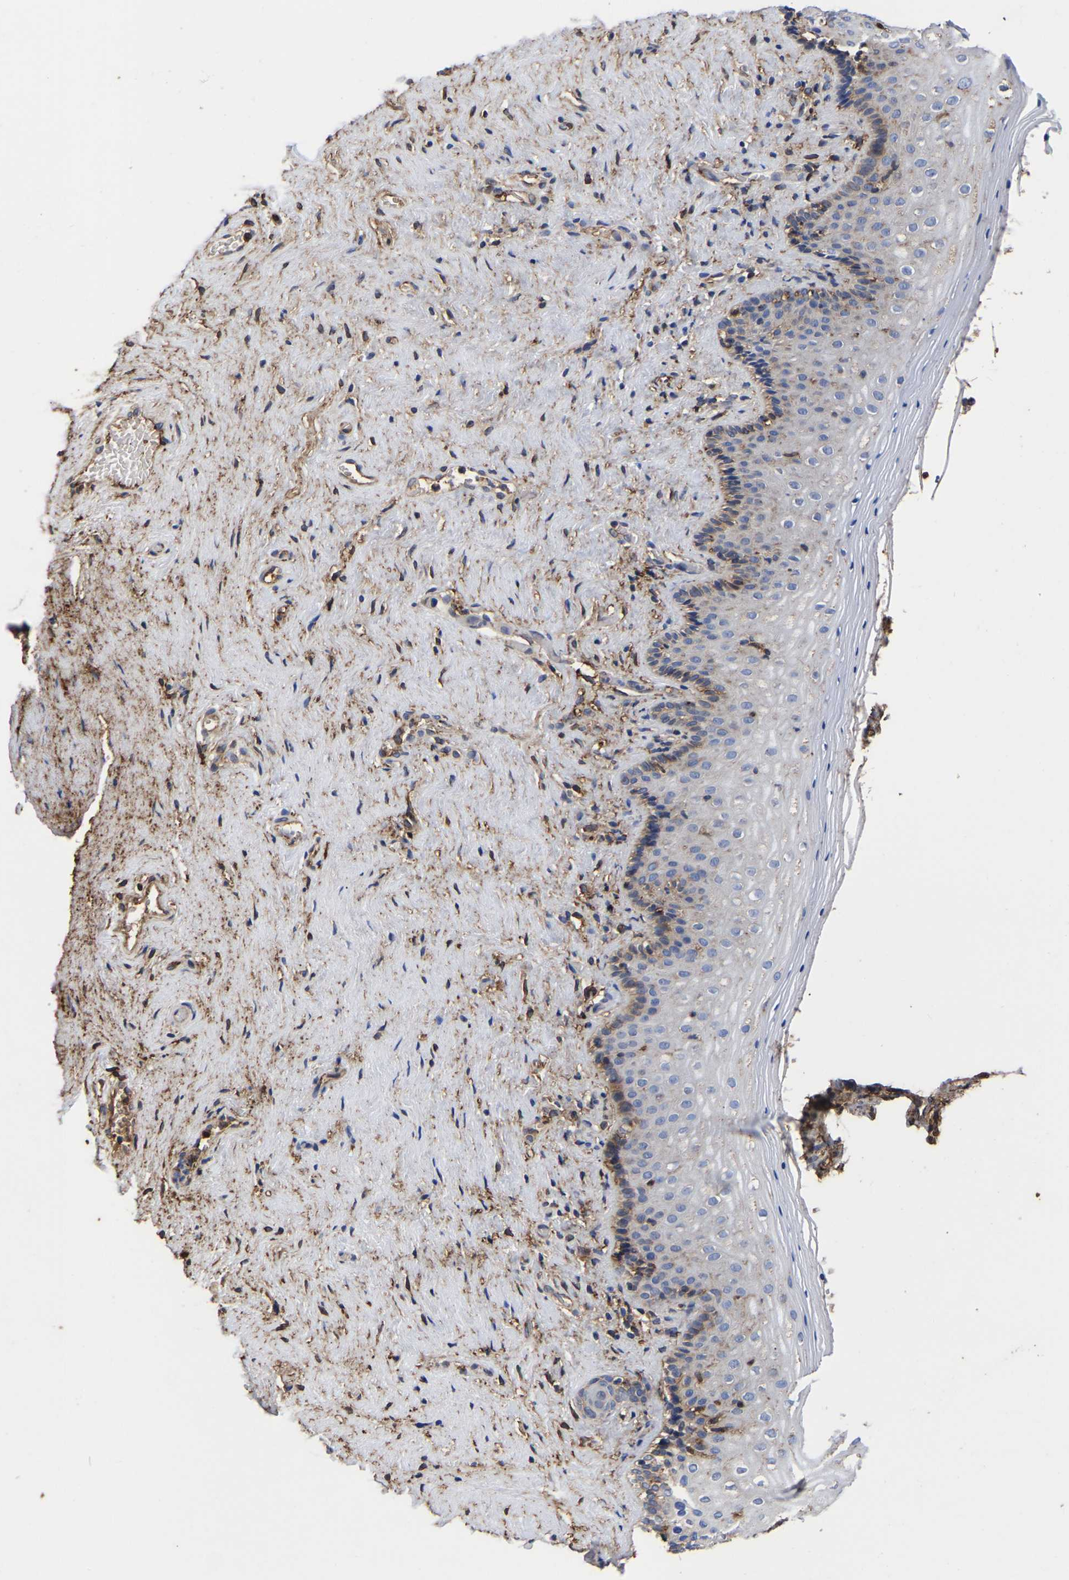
{"staining": {"intensity": "weak", "quantity": "<25%", "location": "cytoplasmic/membranous"}, "tissue": "vagina", "cell_type": "Squamous epithelial cells", "image_type": "normal", "snomed": [{"axis": "morphology", "description": "Normal tissue, NOS"}, {"axis": "topography", "description": "Vagina"}], "caption": "Immunohistochemical staining of normal vagina exhibits no significant staining in squamous epithelial cells.", "gene": "LIF", "patient": {"sex": "female", "age": 44}}